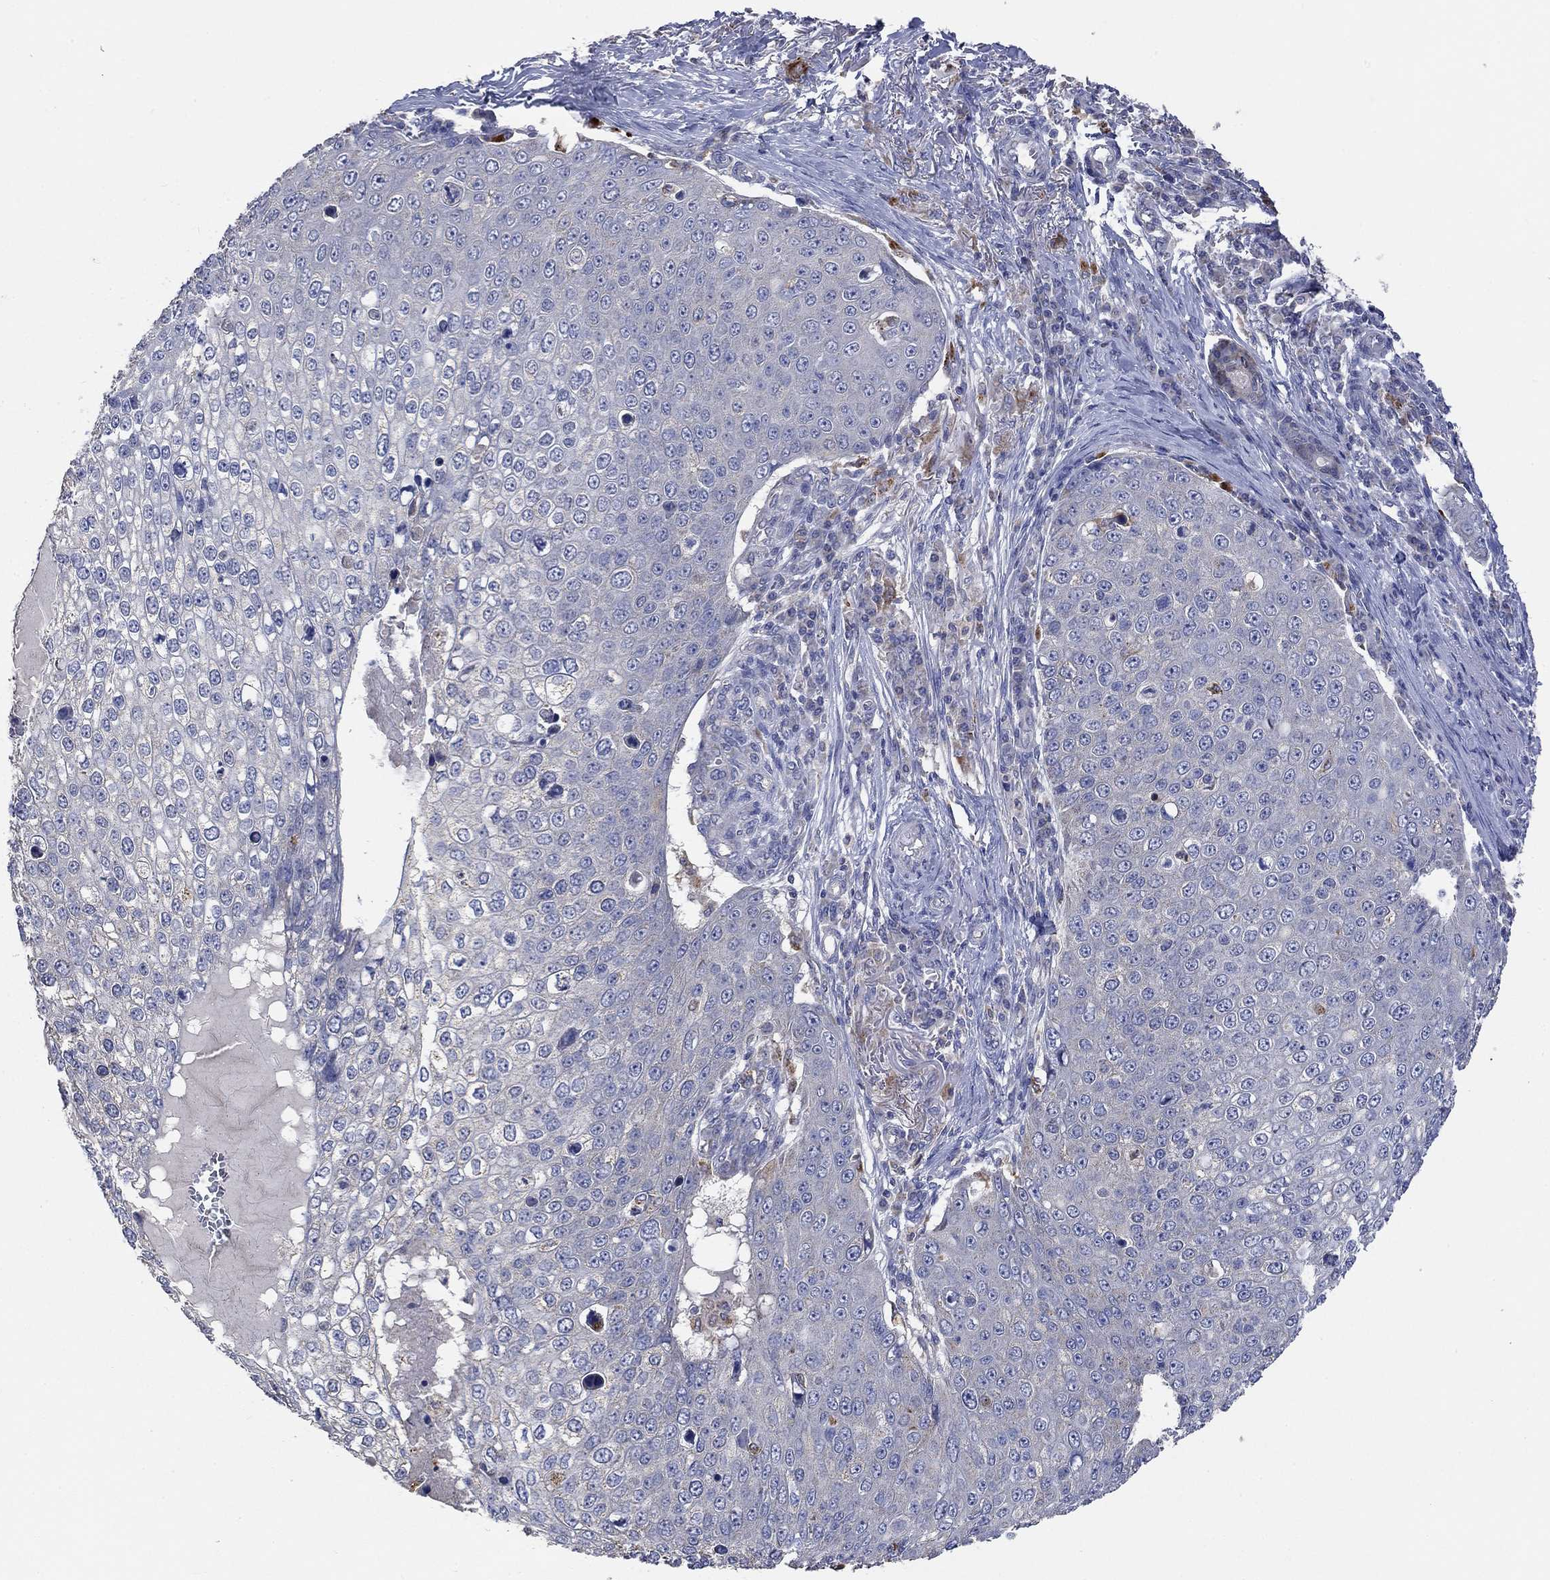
{"staining": {"intensity": "negative", "quantity": "none", "location": "none"}, "tissue": "skin cancer", "cell_type": "Tumor cells", "image_type": "cancer", "snomed": [{"axis": "morphology", "description": "Squamous cell carcinoma, NOS"}, {"axis": "topography", "description": "Skin"}], "caption": "Micrograph shows no protein positivity in tumor cells of skin cancer (squamous cell carcinoma) tissue. (DAB immunohistochemistry, high magnification).", "gene": "UGT8", "patient": {"sex": "male", "age": 71}}